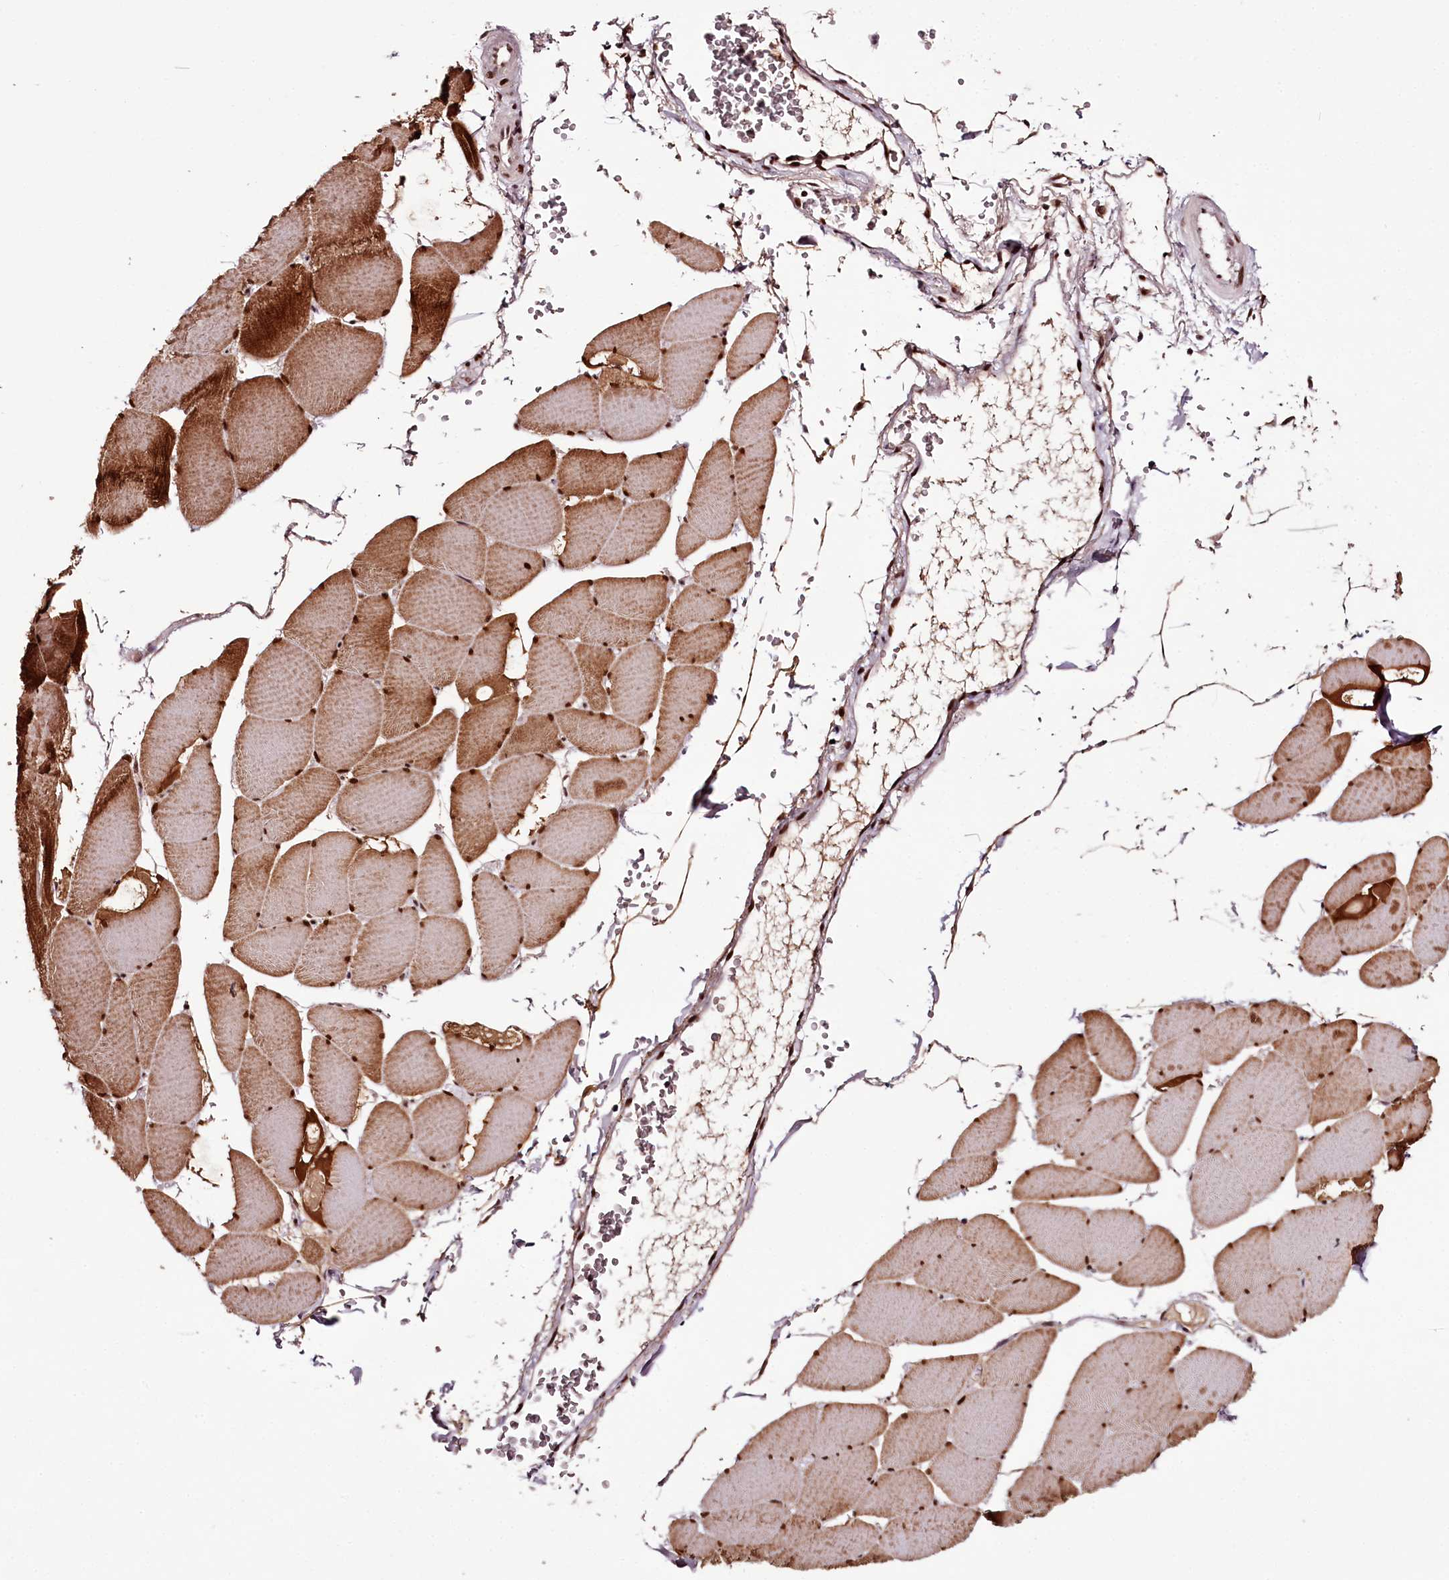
{"staining": {"intensity": "strong", "quantity": ">75%", "location": "cytoplasmic/membranous,nuclear"}, "tissue": "skeletal muscle", "cell_type": "Myocytes", "image_type": "normal", "snomed": [{"axis": "morphology", "description": "Normal tissue, NOS"}, {"axis": "topography", "description": "Skeletal muscle"}, {"axis": "topography", "description": "Head-Neck"}], "caption": "Myocytes show high levels of strong cytoplasmic/membranous,nuclear staining in approximately >75% of cells in unremarkable skeletal muscle. Nuclei are stained in blue.", "gene": "TTC33", "patient": {"sex": "male", "age": 66}}